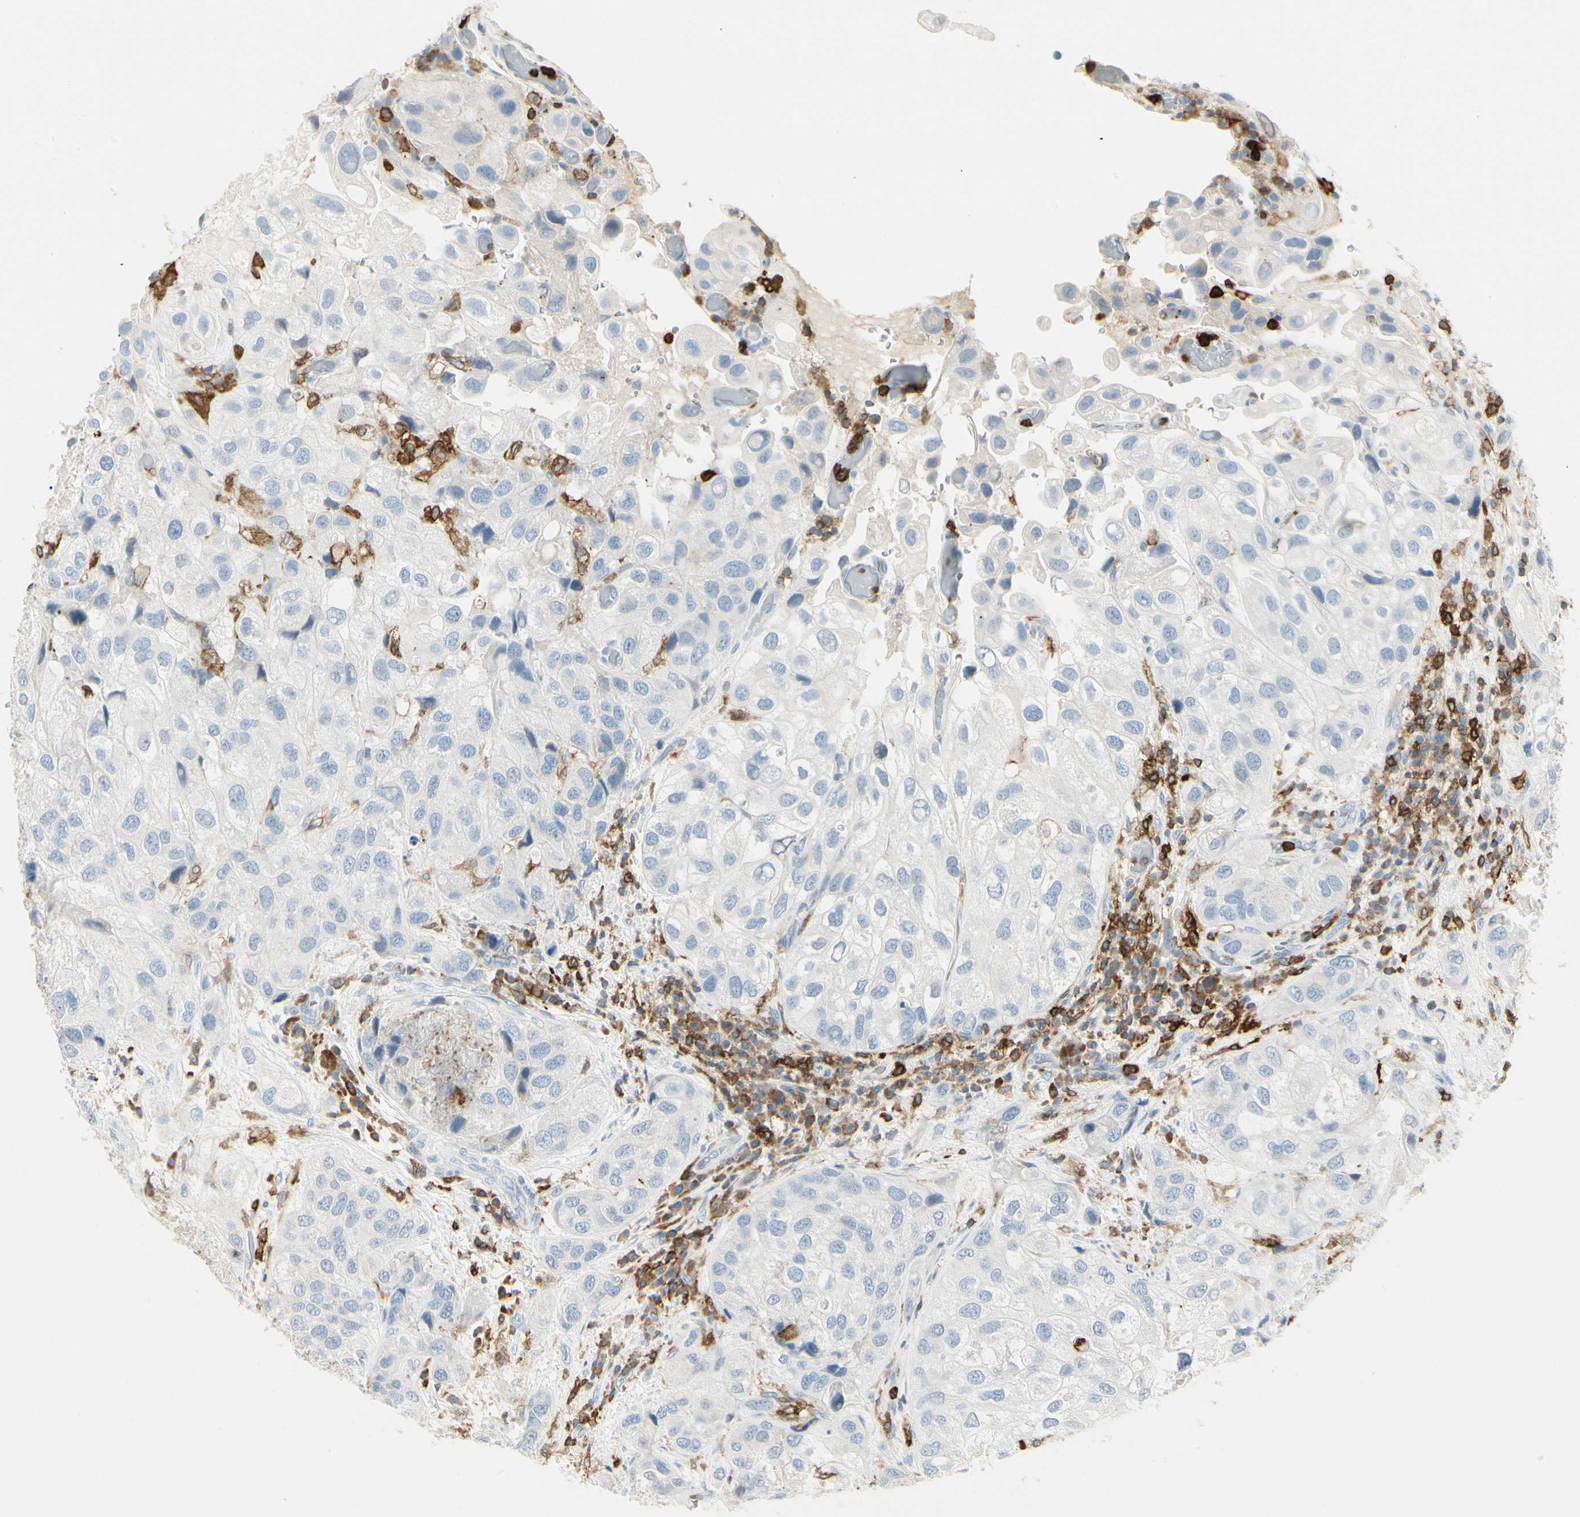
{"staining": {"intensity": "negative", "quantity": "none", "location": "none"}, "tissue": "urothelial cancer", "cell_type": "Tumor cells", "image_type": "cancer", "snomed": [{"axis": "morphology", "description": "Urothelial carcinoma, High grade"}, {"axis": "topography", "description": "Urinary bladder"}], "caption": "Immunohistochemical staining of human high-grade urothelial carcinoma displays no significant positivity in tumor cells.", "gene": "ITGB2", "patient": {"sex": "female", "age": 64}}